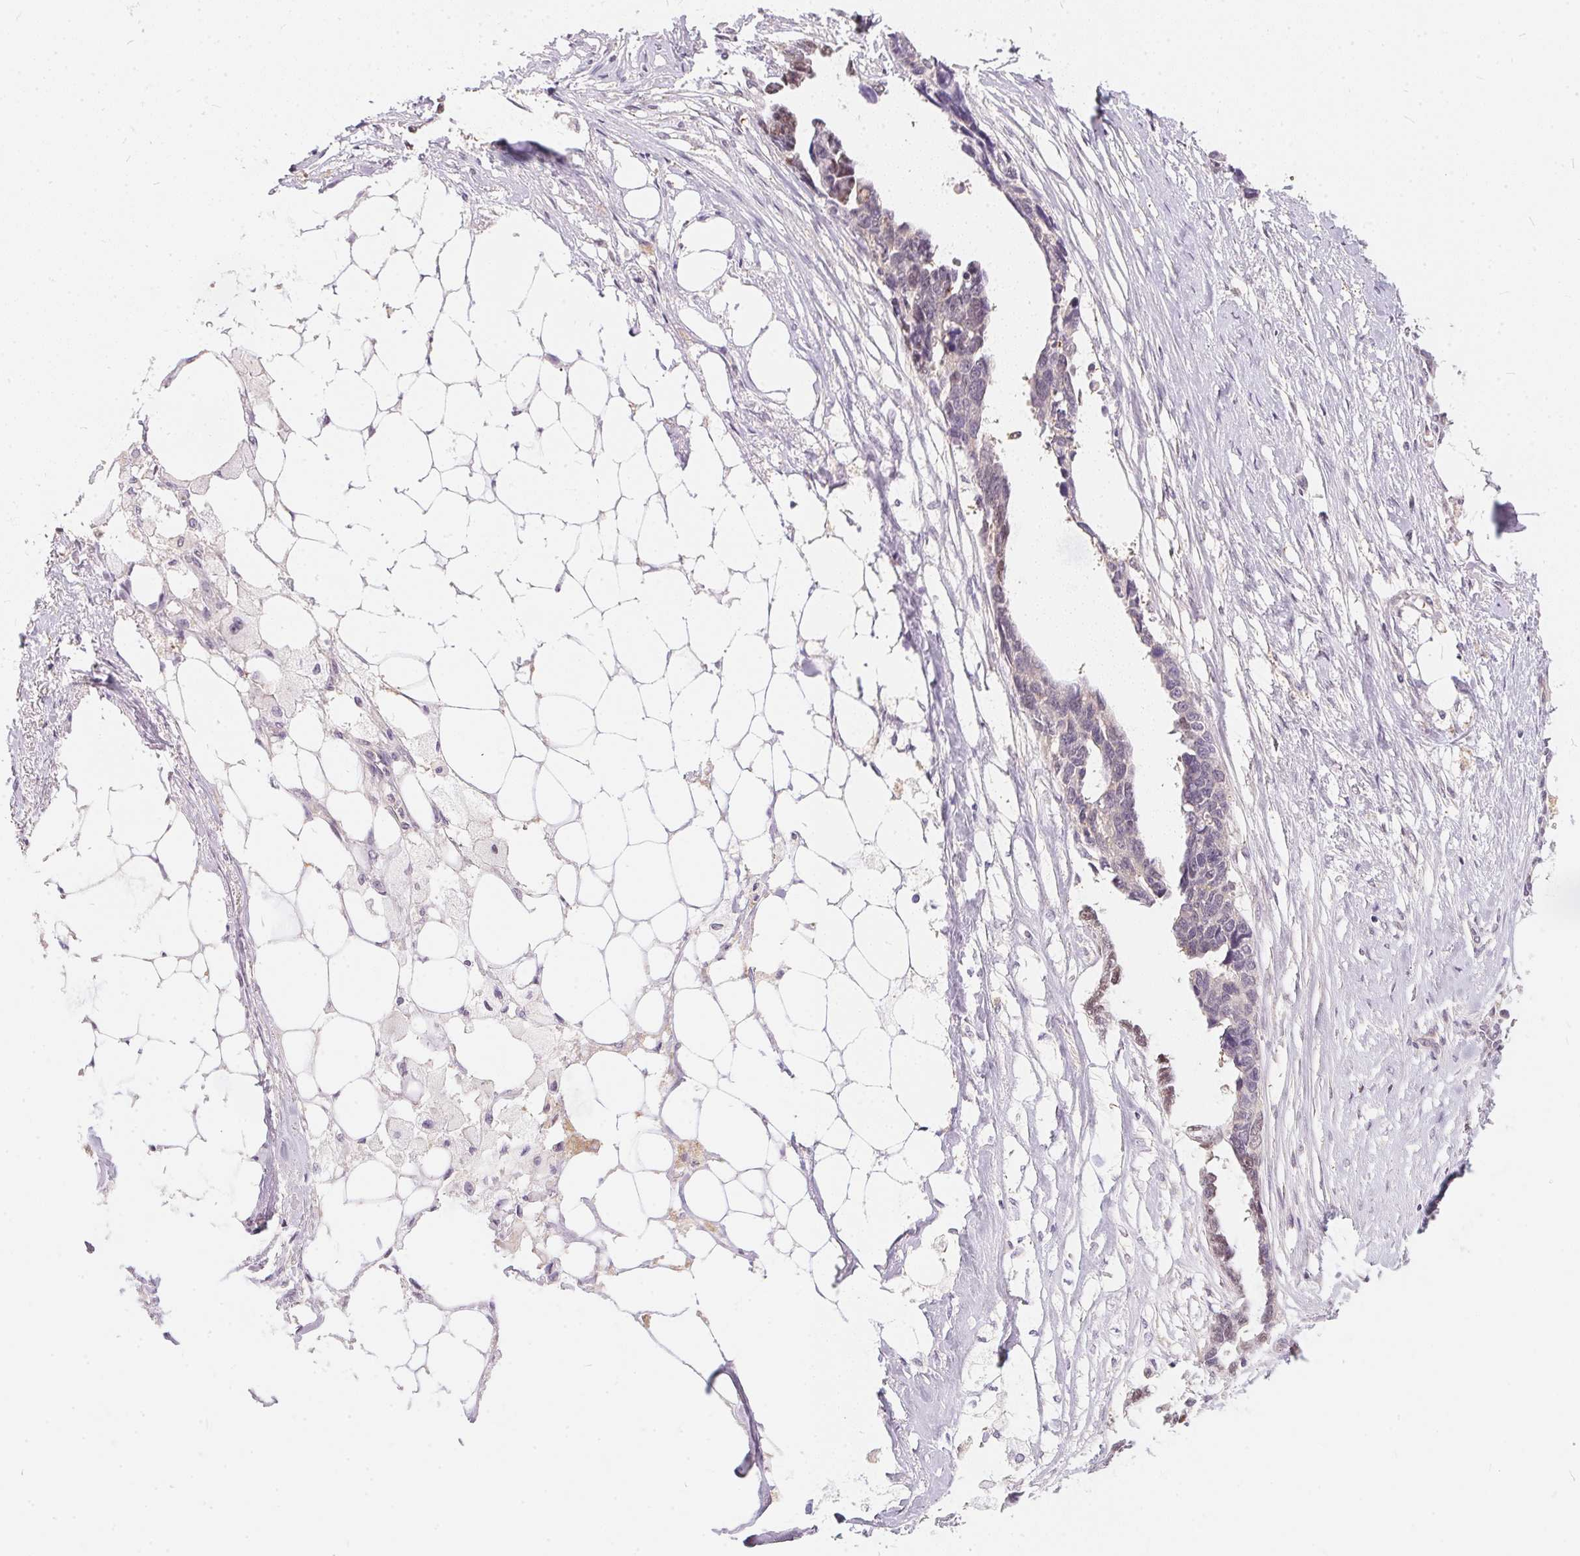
{"staining": {"intensity": "negative", "quantity": "none", "location": "none"}, "tissue": "ovarian cancer", "cell_type": "Tumor cells", "image_type": "cancer", "snomed": [{"axis": "morphology", "description": "Cystadenocarcinoma, serous, NOS"}, {"axis": "topography", "description": "Ovary"}], "caption": "This is an immunohistochemistry (IHC) image of human ovarian cancer. There is no expression in tumor cells.", "gene": "BLMH", "patient": {"sex": "female", "age": 69}}